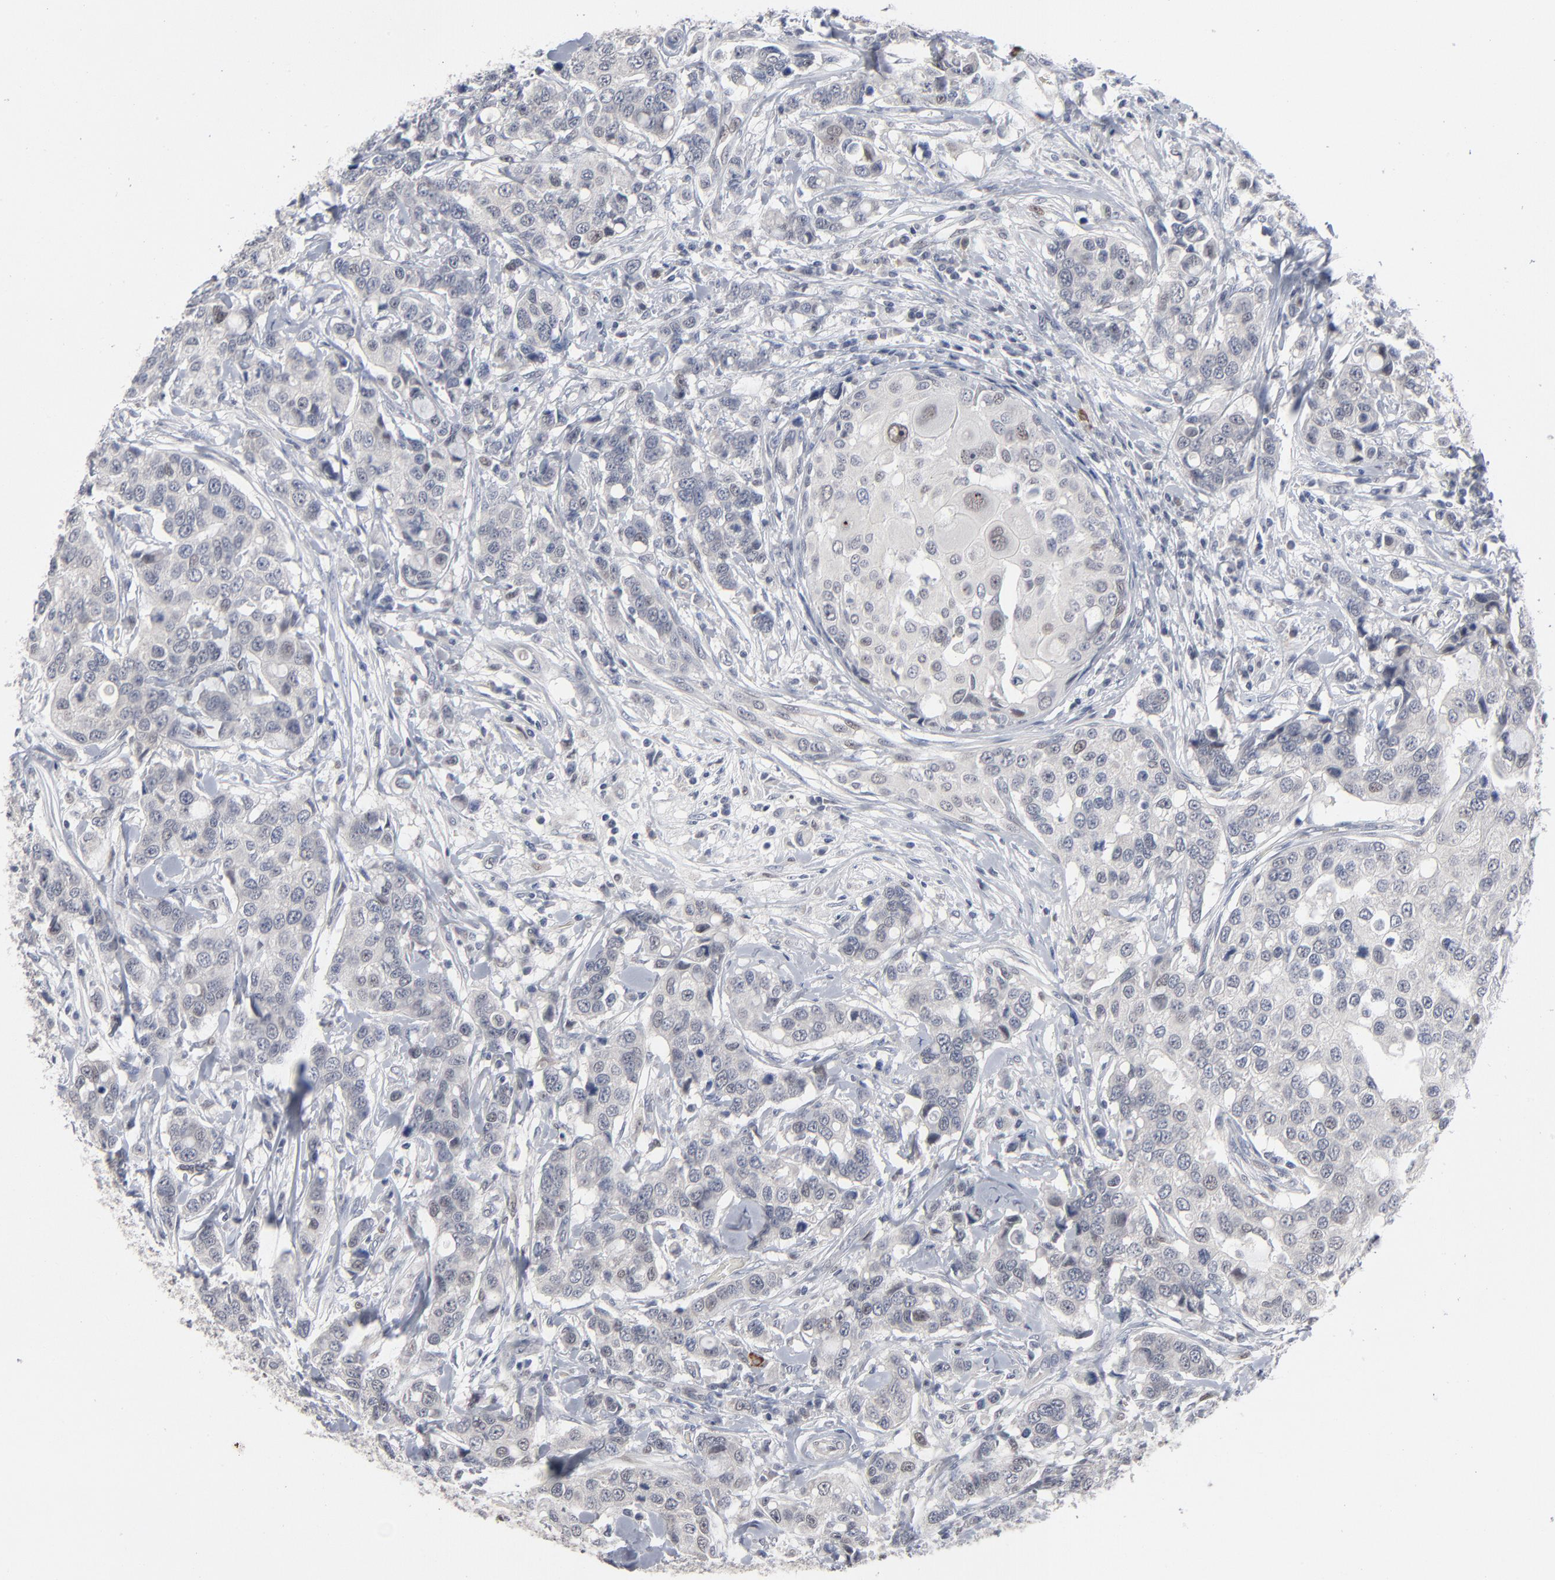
{"staining": {"intensity": "moderate", "quantity": "<25%", "location": "nuclear"}, "tissue": "breast cancer", "cell_type": "Tumor cells", "image_type": "cancer", "snomed": [{"axis": "morphology", "description": "Duct carcinoma"}, {"axis": "topography", "description": "Breast"}], "caption": "Moderate nuclear staining for a protein is appreciated in about <25% of tumor cells of invasive ductal carcinoma (breast) using immunohistochemistry (IHC).", "gene": "FOXN2", "patient": {"sex": "female", "age": 27}}